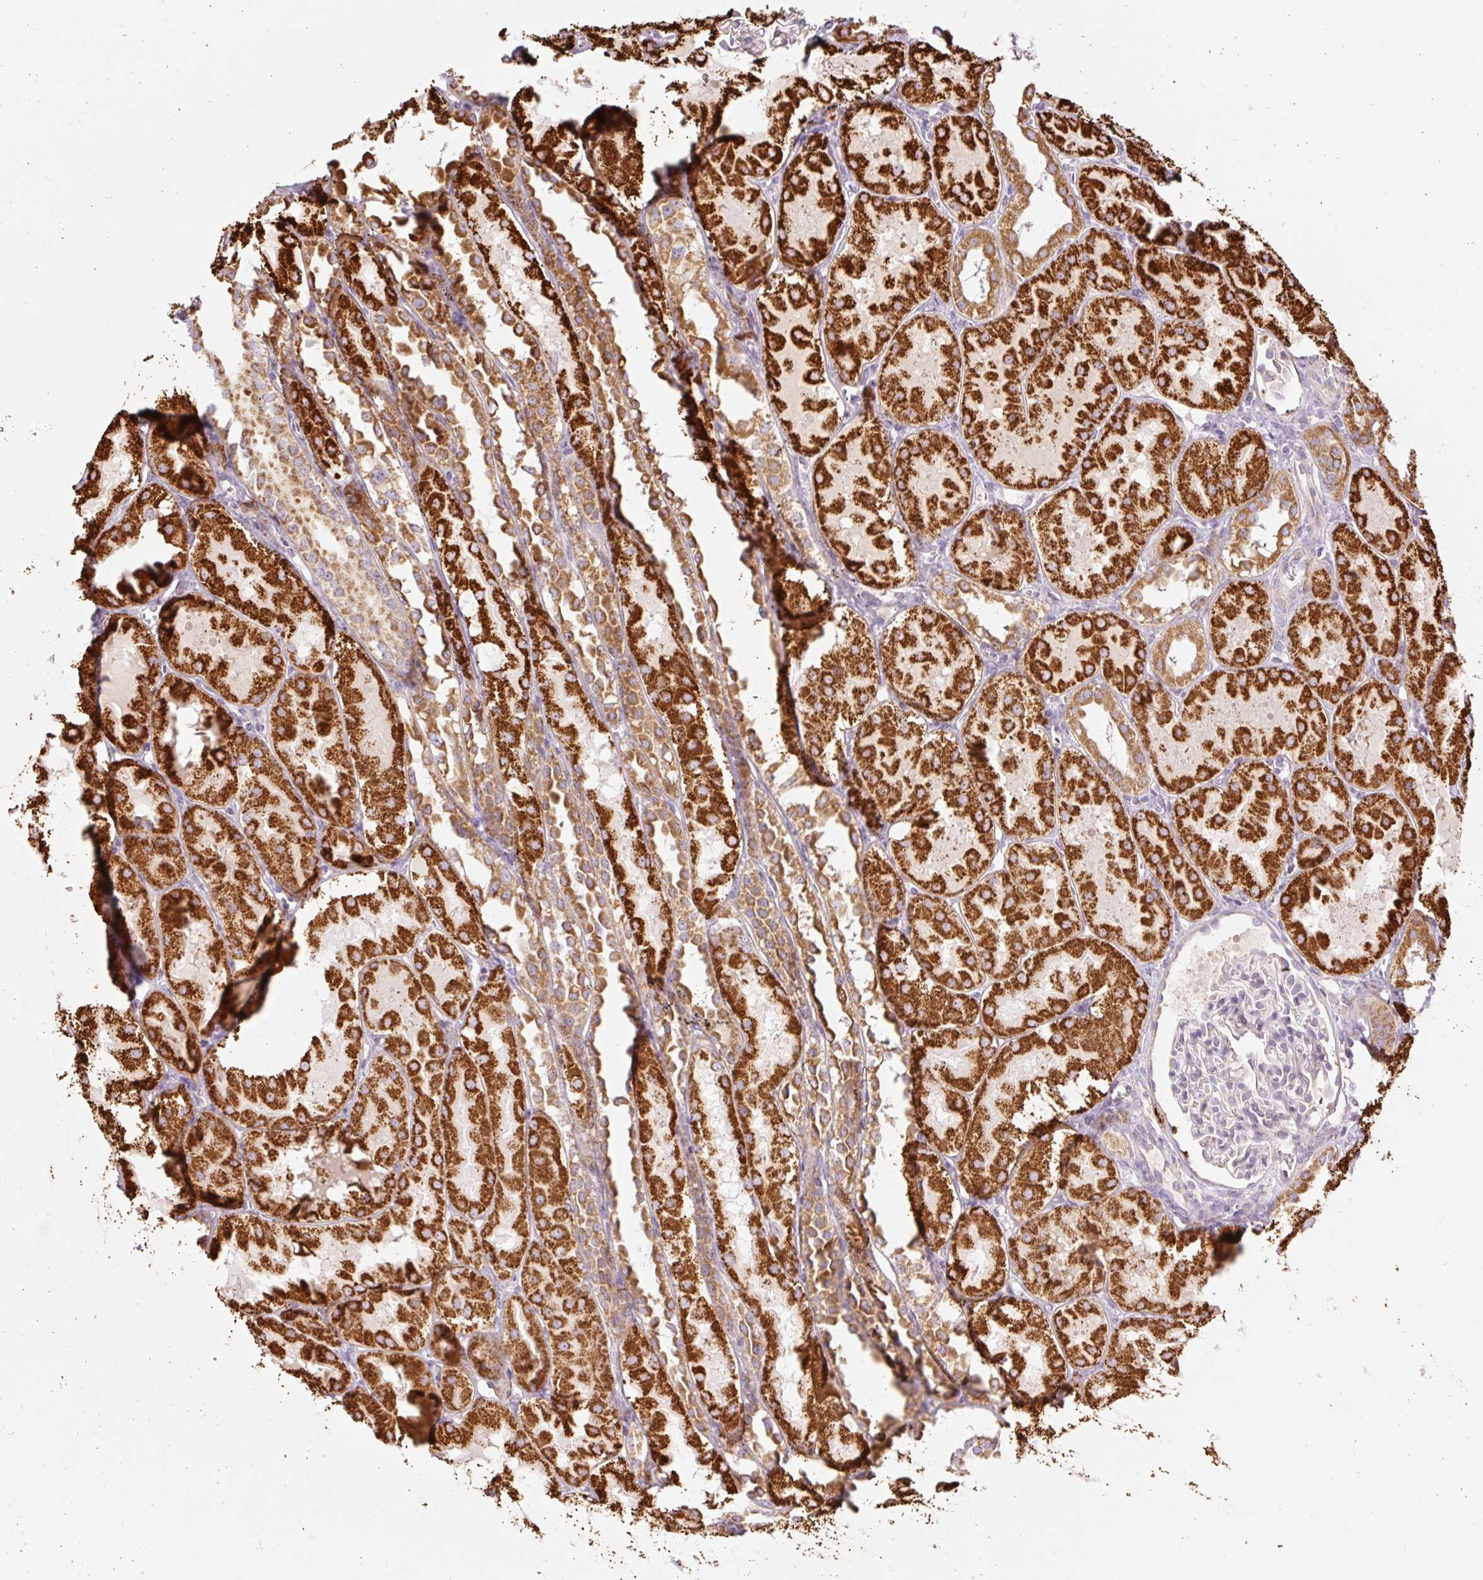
{"staining": {"intensity": "negative", "quantity": "none", "location": "none"}, "tissue": "kidney", "cell_type": "Cells in glomeruli", "image_type": "normal", "snomed": [{"axis": "morphology", "description": "Normal tissue, NOS"}, {"axis": "topography", "description": "Kidney"}, {"axis": "topography", "description": "Urinary bladder"}], "caption": "Kidney was stained to show a protein in brown. There is no significant staining in cells in glomeruli. Nuclei are stained in blue.", "gene": "GOSR2", "patient": {"sex": "male", "age": 16}}